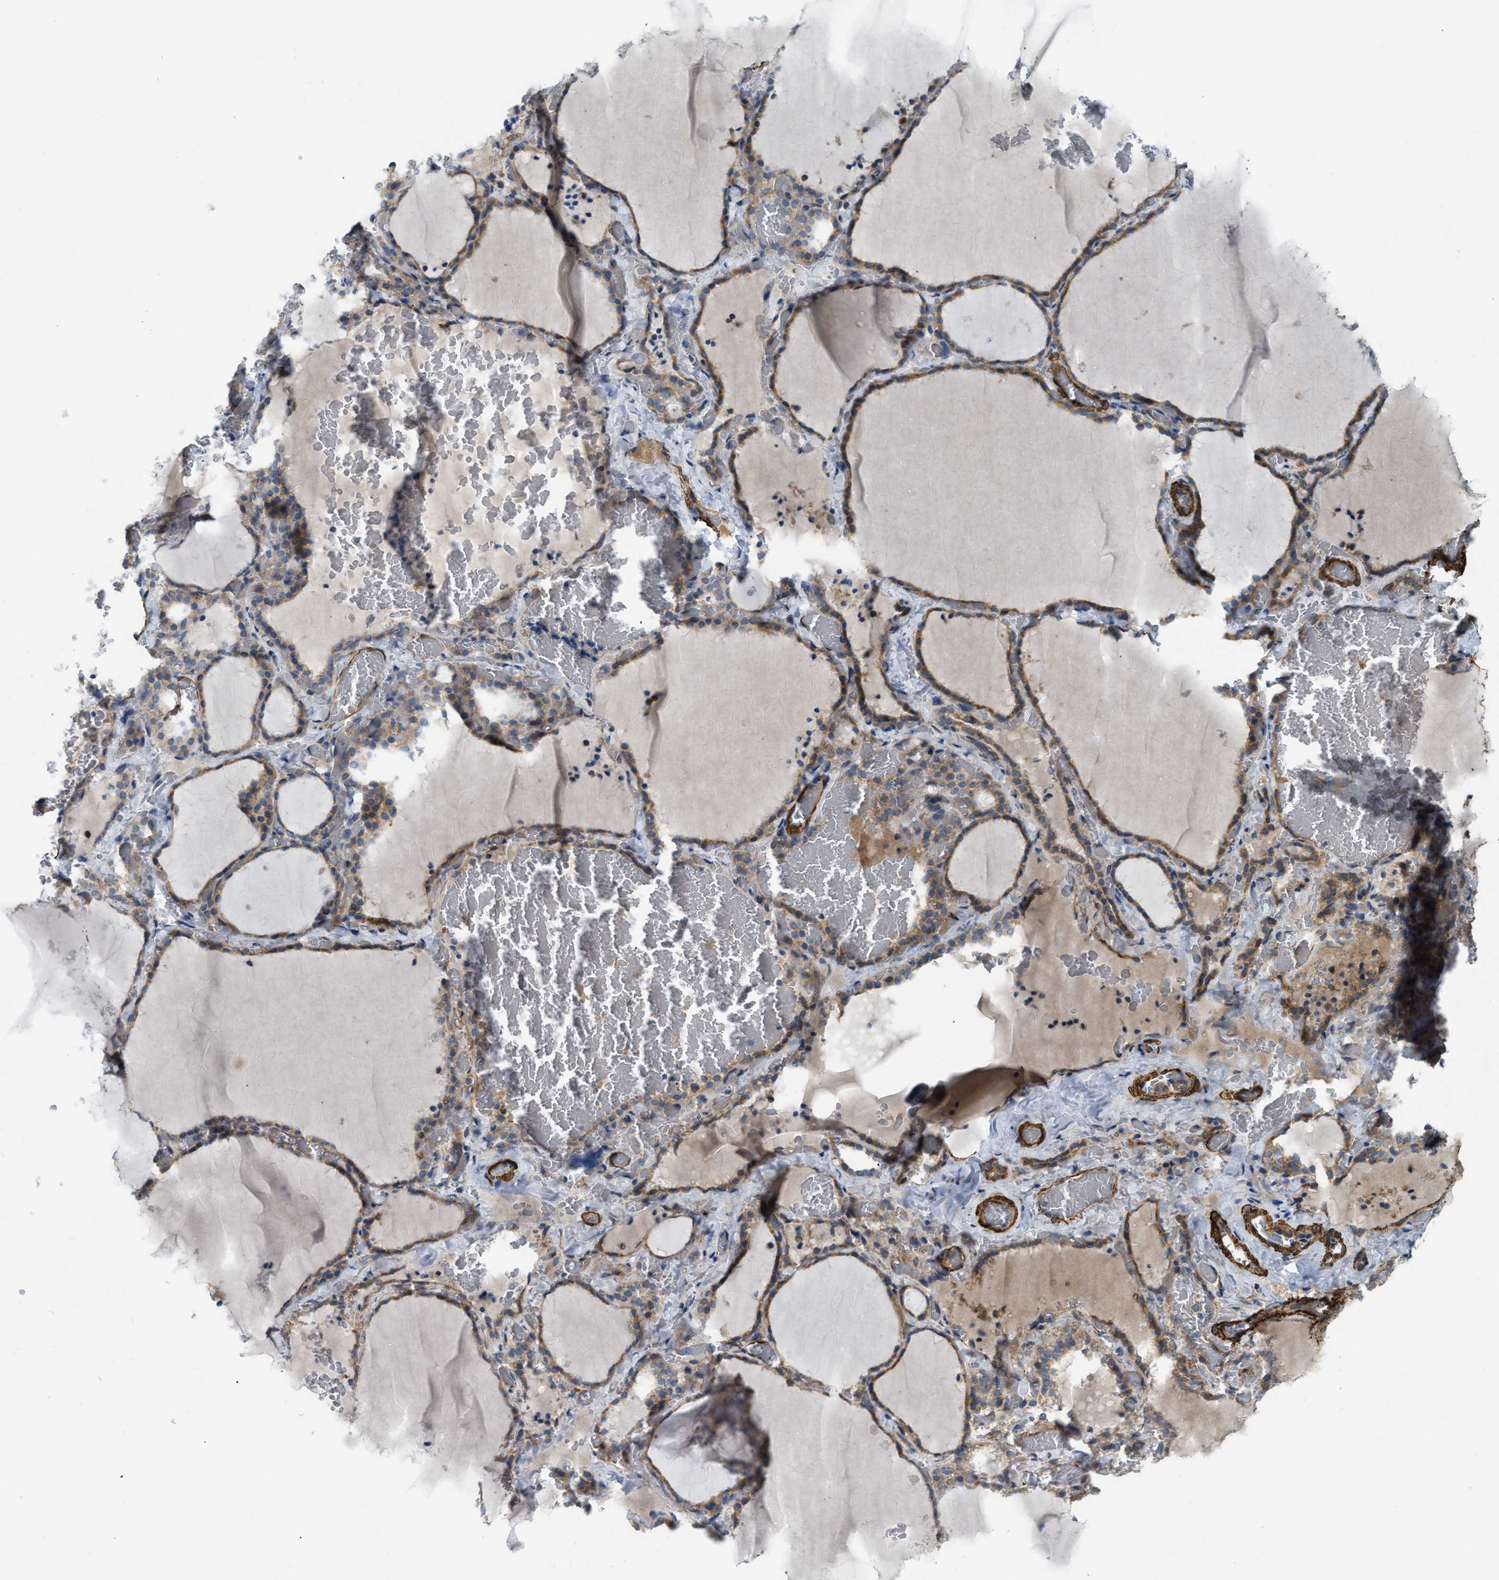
{"staining": {"intensity": "moderate", "quantity": ">75%", "location": "cytoplasmic/membranous"}, "tissue": "thyroid gland", "cell_type": "Glandular cells", "image_type": "normal", "snomed": [{"axis": "morphology", "description": "Normal tissue, NOS"}, {"axis": "topography", "description": "Thyroid gland"}], "caption": "Protein staining displays moderate cytoplasmic/membranous staining in about >75% of glandular cells in unremarkable thyroid gland.", "gene": "BMPR1A", "patient": {"sex": "female", "age": 22}}